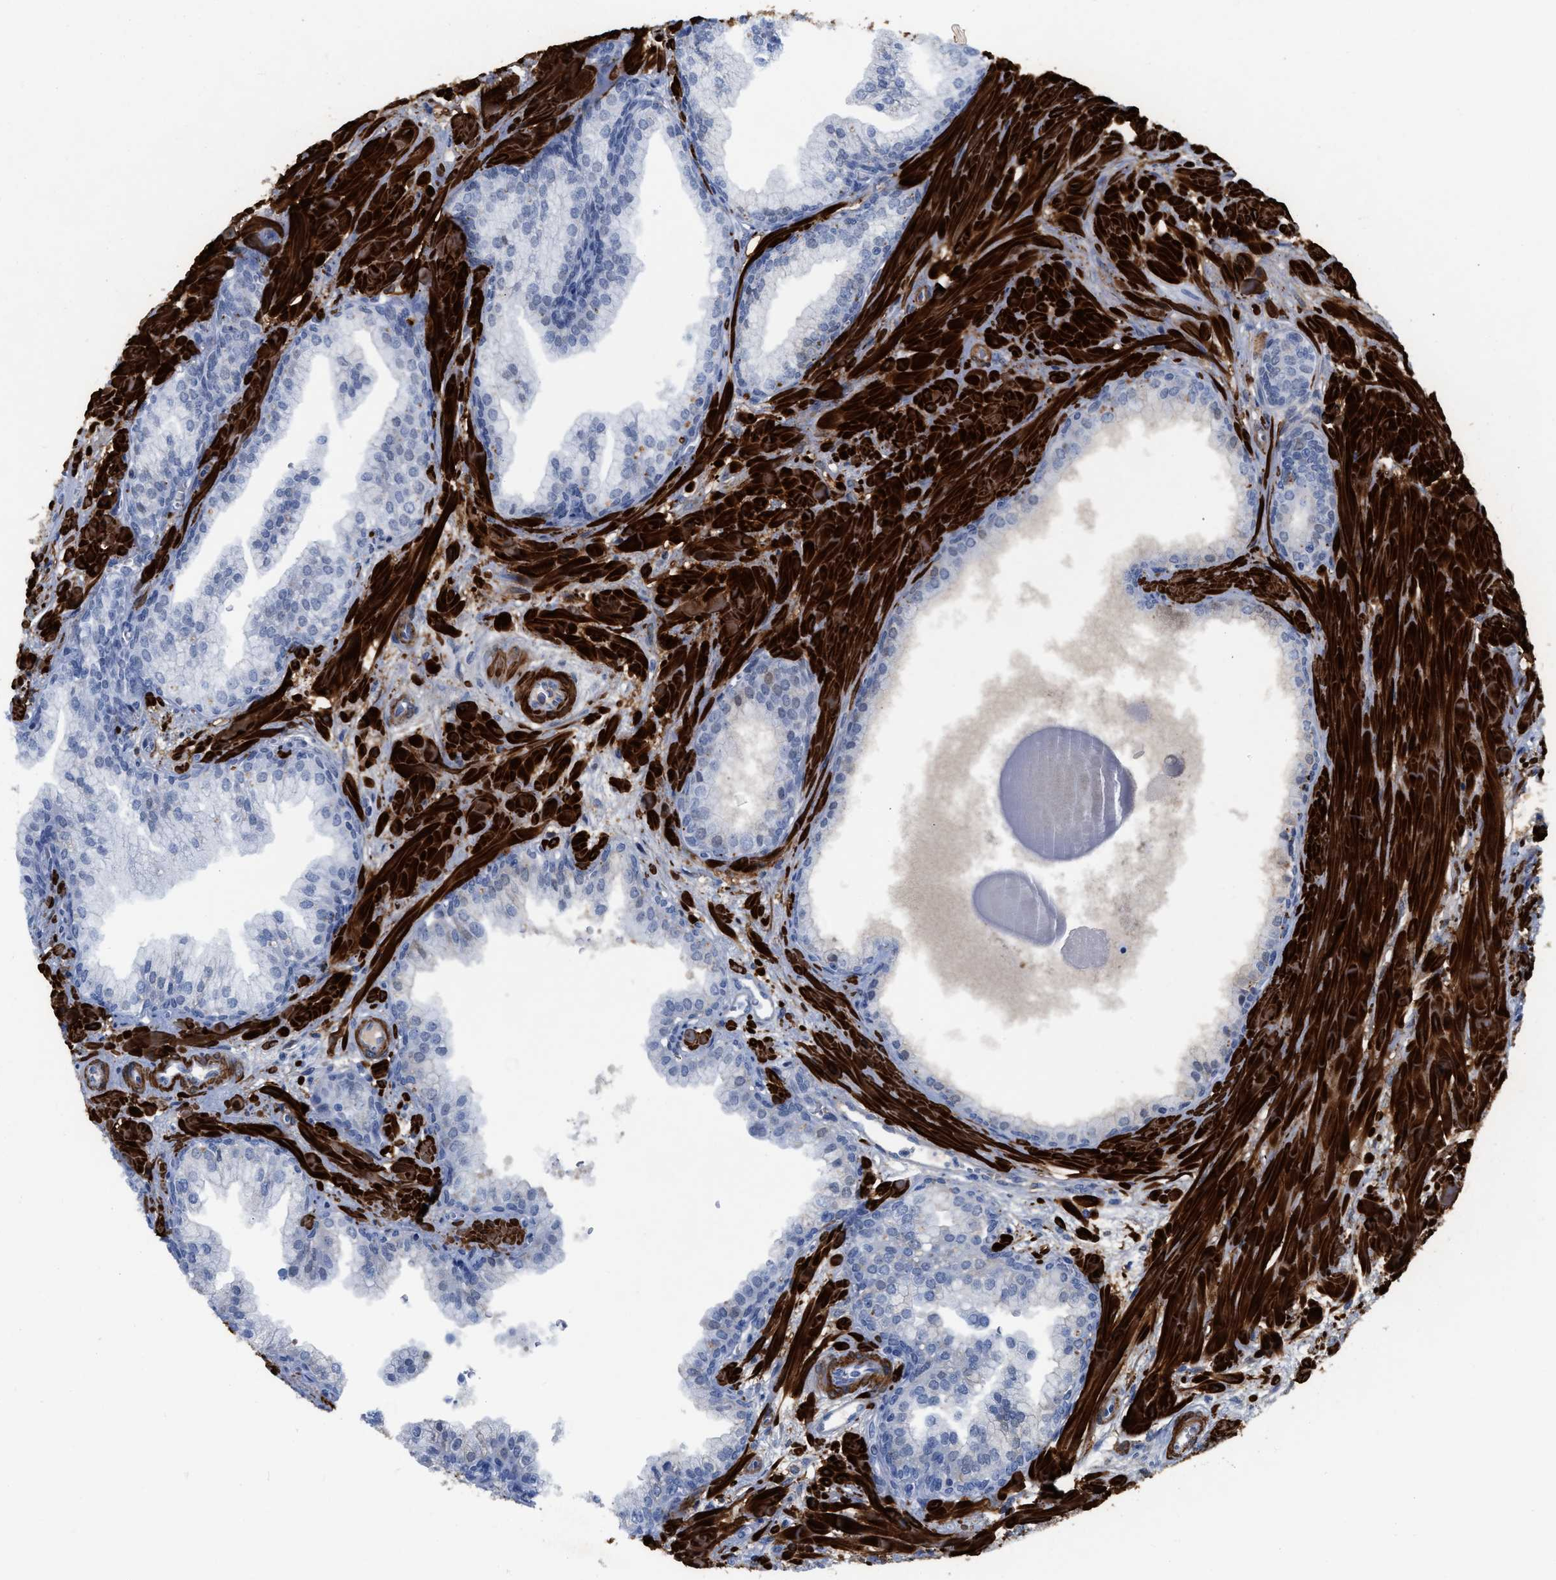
{"staining": {"intensity": "weak", "quantity": "<25%", "location": "cytoplasmic/membranous"}, "tissue": "prostate cancer", "cell_type": "Tumor cells", "image_type": "cancer", "snomed": [{"axis": "morphology", "description": "Adenocarcinoma, Low grade"}, {"axis": "topography", "description": "Prostate"}], "caption": "Tumor cells are negative for brown protein staining in prostate adenocarcinoma (low-grade). (DAB immunohistochemistry (IHC) visualized using brightfield microscopy, high magnification).", "gene": "TAGLN", "patient": {"sex": "male", "age": 53}}